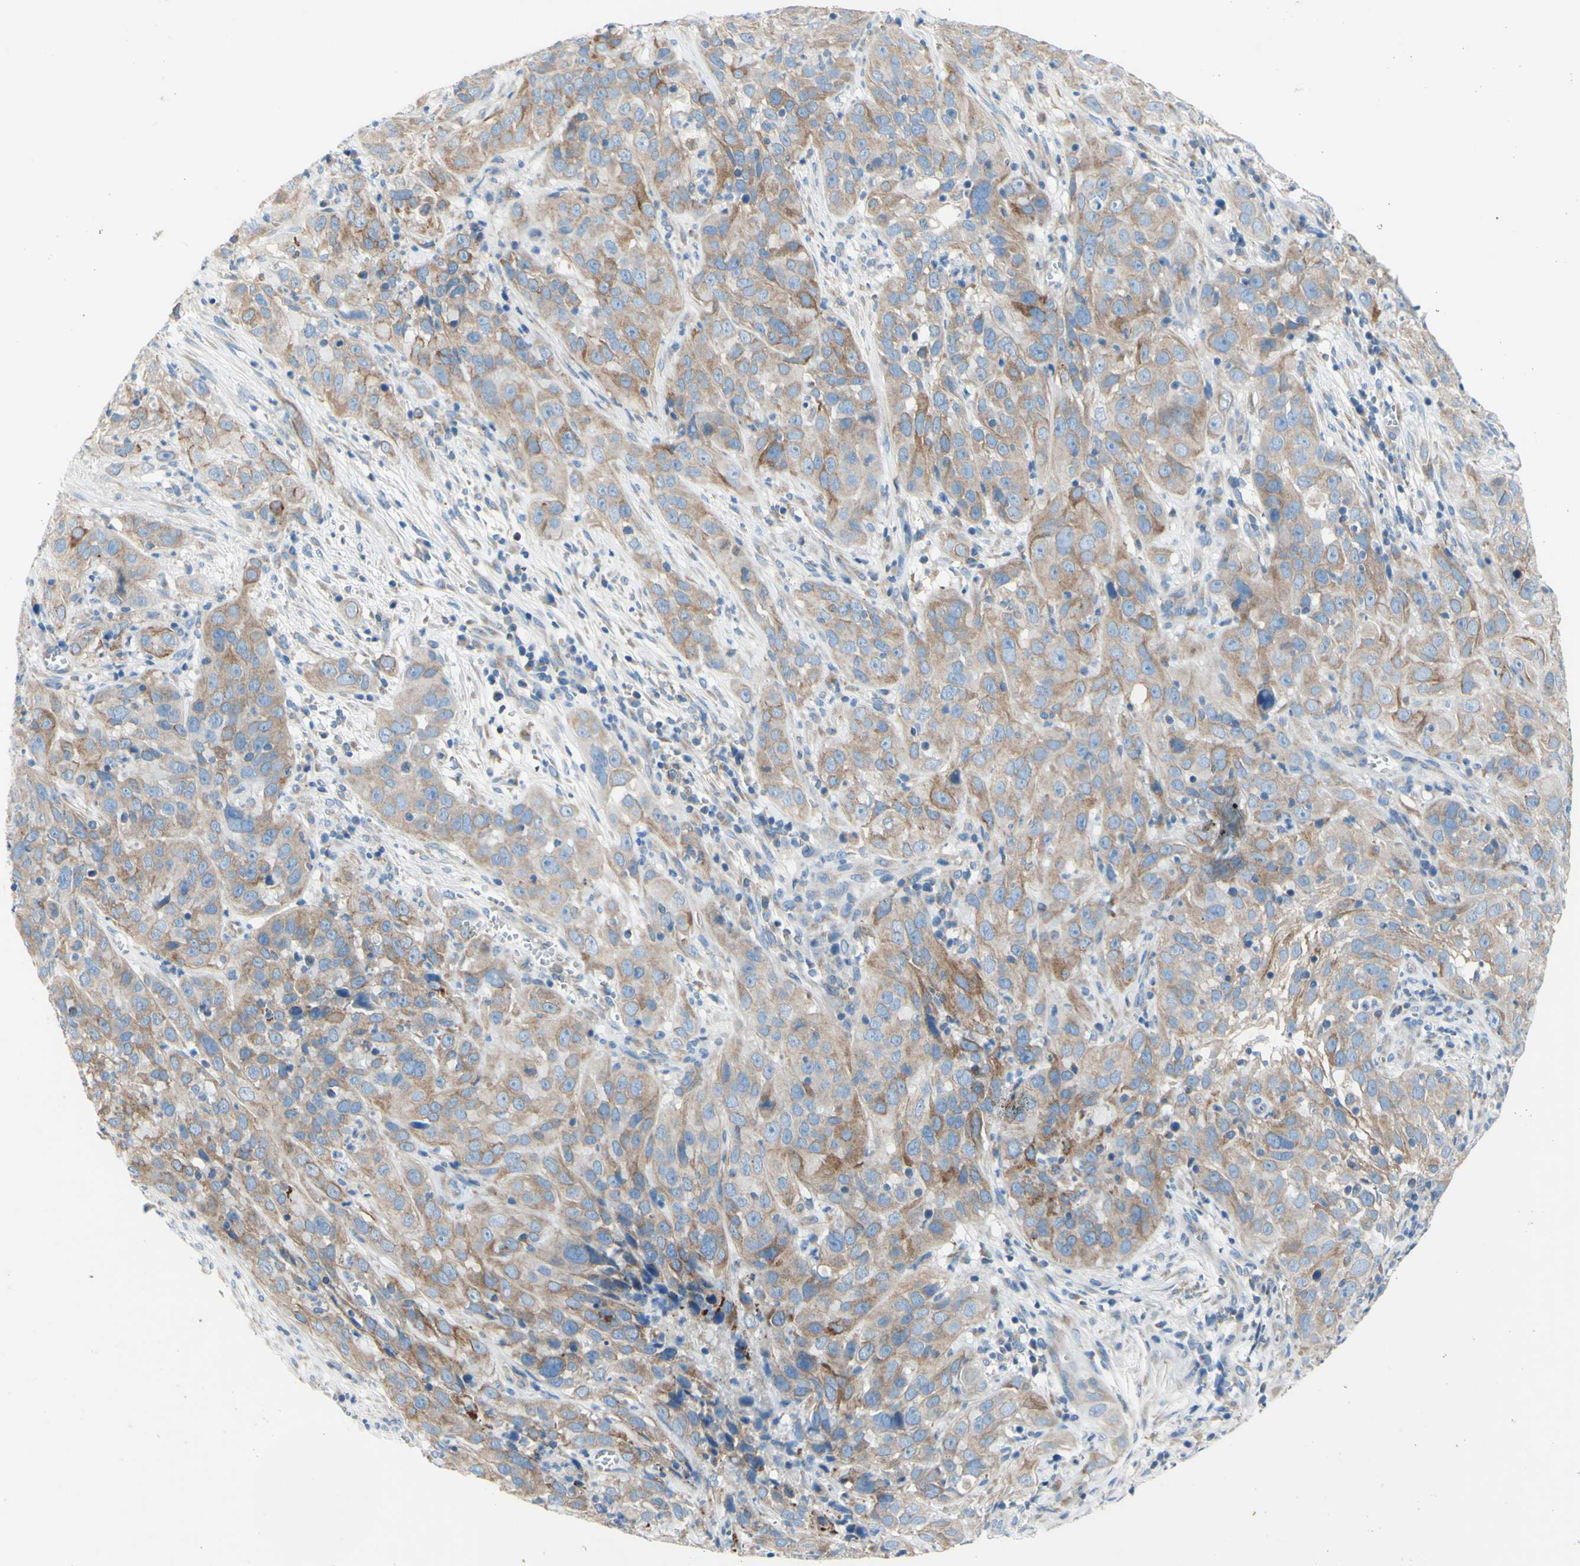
{"staining": {"intensity": "moderate", "quantity": ">75%", "location": "cytoplasmic/membranous"}, "tissue": "cervical cancer", "cell_type": "Tumor cells", "image_type": "cancer", "snomed": [{"axis": "morphology", "description": "Squamous cell carcinoma, NOS"}, {"axis": "topography", "description": "Cervix"}], "caption": "Immunohistochemistry of cervical squamous cell carcinoma shows medium levels of moderate cytoplasmic/membranous staining in about >75% of tumor cells. Nuclei are stained in blue.", "gene": "RETREG2", "patient": {"sex": "female", "age": 32}}